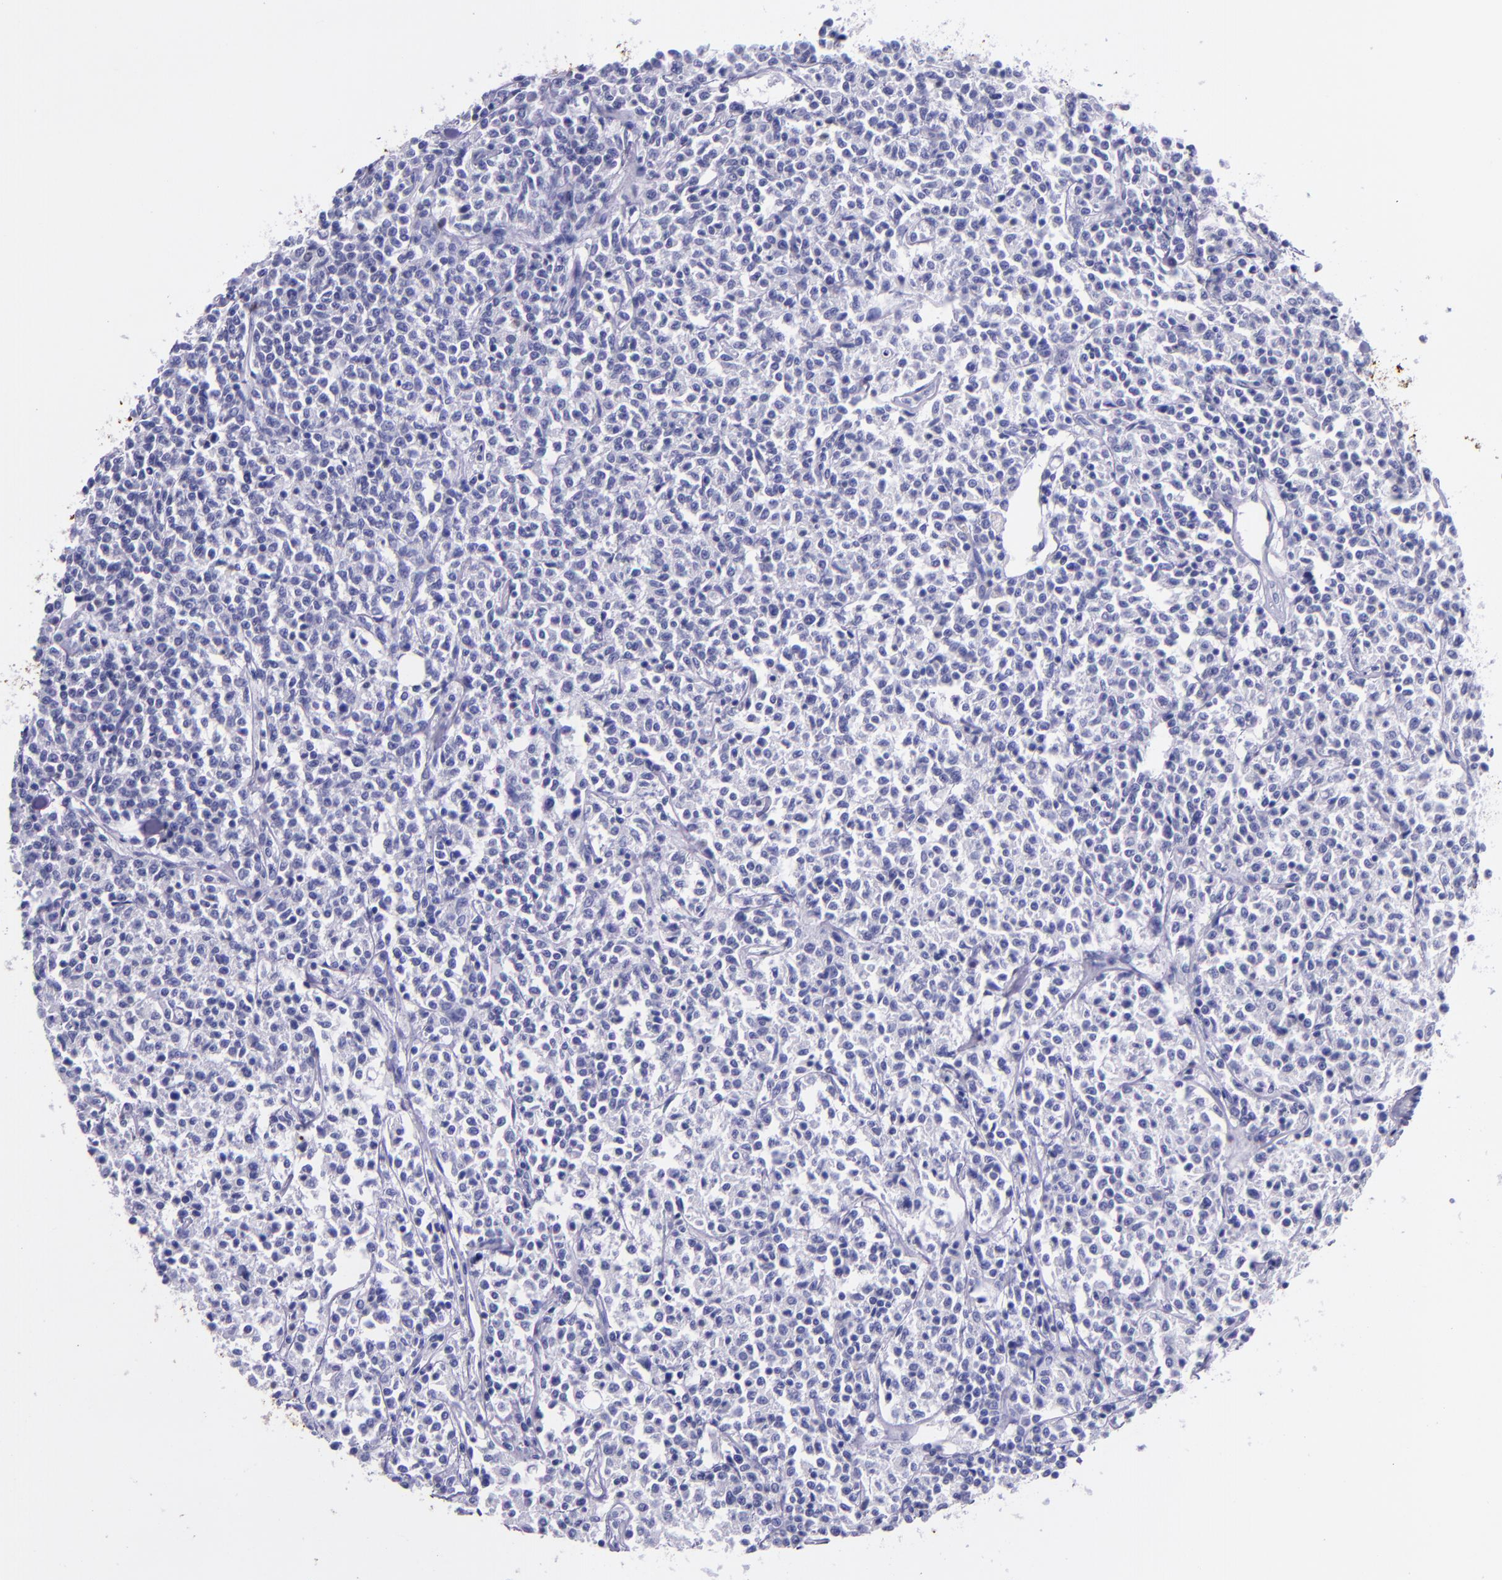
{"staining": {"intensity": "negative", "quantity": "none", "location": "none"}, "tissue": "lymphoma", "cell_type": "Tumor cells", "image_type": "cancer", "snomed": [{"axis": "morphology", "description": "Malignant lymphoma, non-Hodgkin's type, Low grade"}, {"axis": "topography", "description": "Small intestine"}], "caption": "Immunohistochemistry micrograph of neoplastic tissue: human lymphoma stained with DAB demonstrates no significant protein positivity in tumor cells. (DAB (3,3'-diaminobenzidine) immunohistochemistry, high magnification).", "gene": "KRT4", "patient": {"sex": "female", "age": 59}}